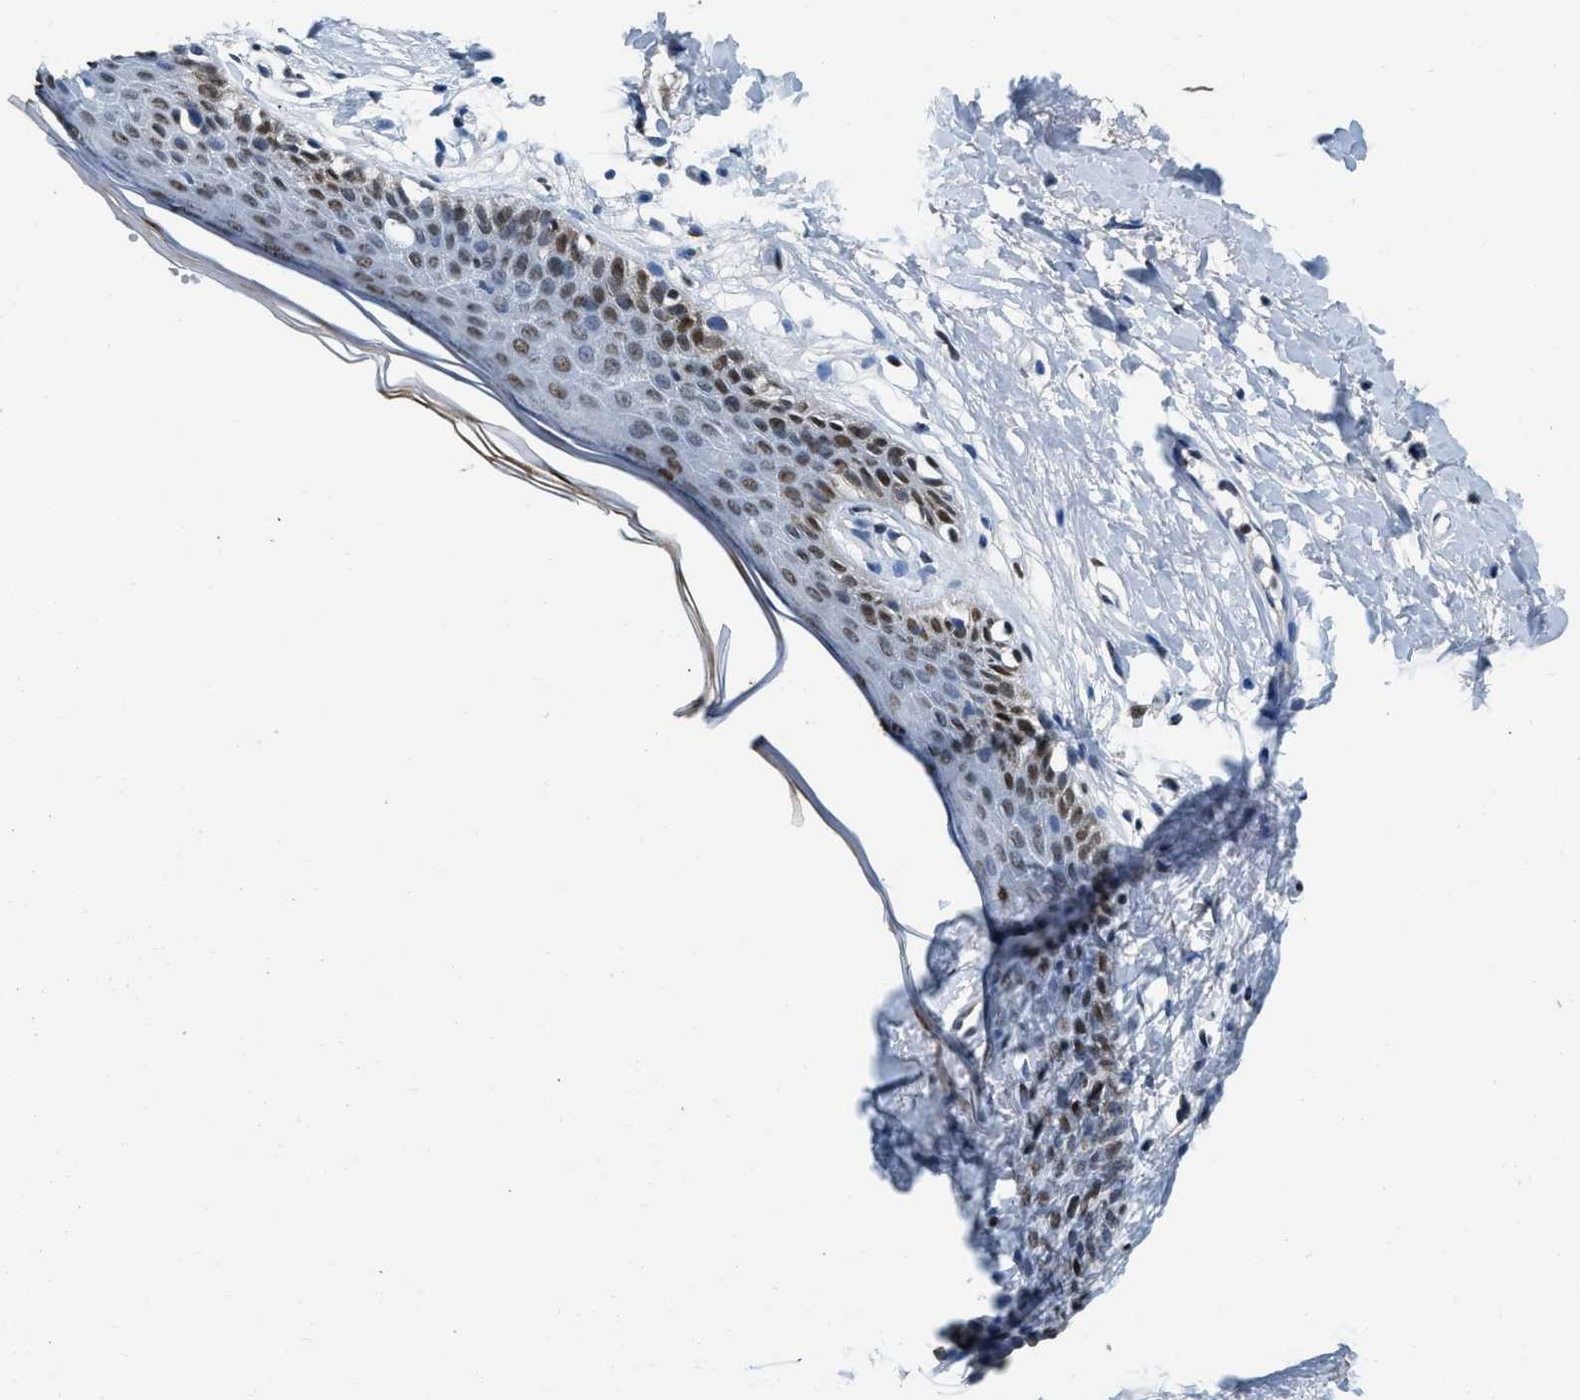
{"staining": {"intensity": "moderate", "quantity": "25%-75%", "location": "nuclear"}, "tissue": "skin", "cell_type": "Epidermal cells", "image_type": "normal", "snomed": [{"axis": "morphology", "description": "Normal tissue, NOS"}, {"axis": "topography", "description": "Vulva"}], "caption": "A histopathology image of human skin stained for a protein demonstrates moderate nuclear brown staining in epidermal cells. The staining was performed using DAB (3,3'-diaminobenzidine) to visualize the protein expression in brown, while the nuclei were stained in blue with hematoxylin (Magnification: 20x).", "gene": "CCNE1", "patient": {"sex": "female", "age": 54}}